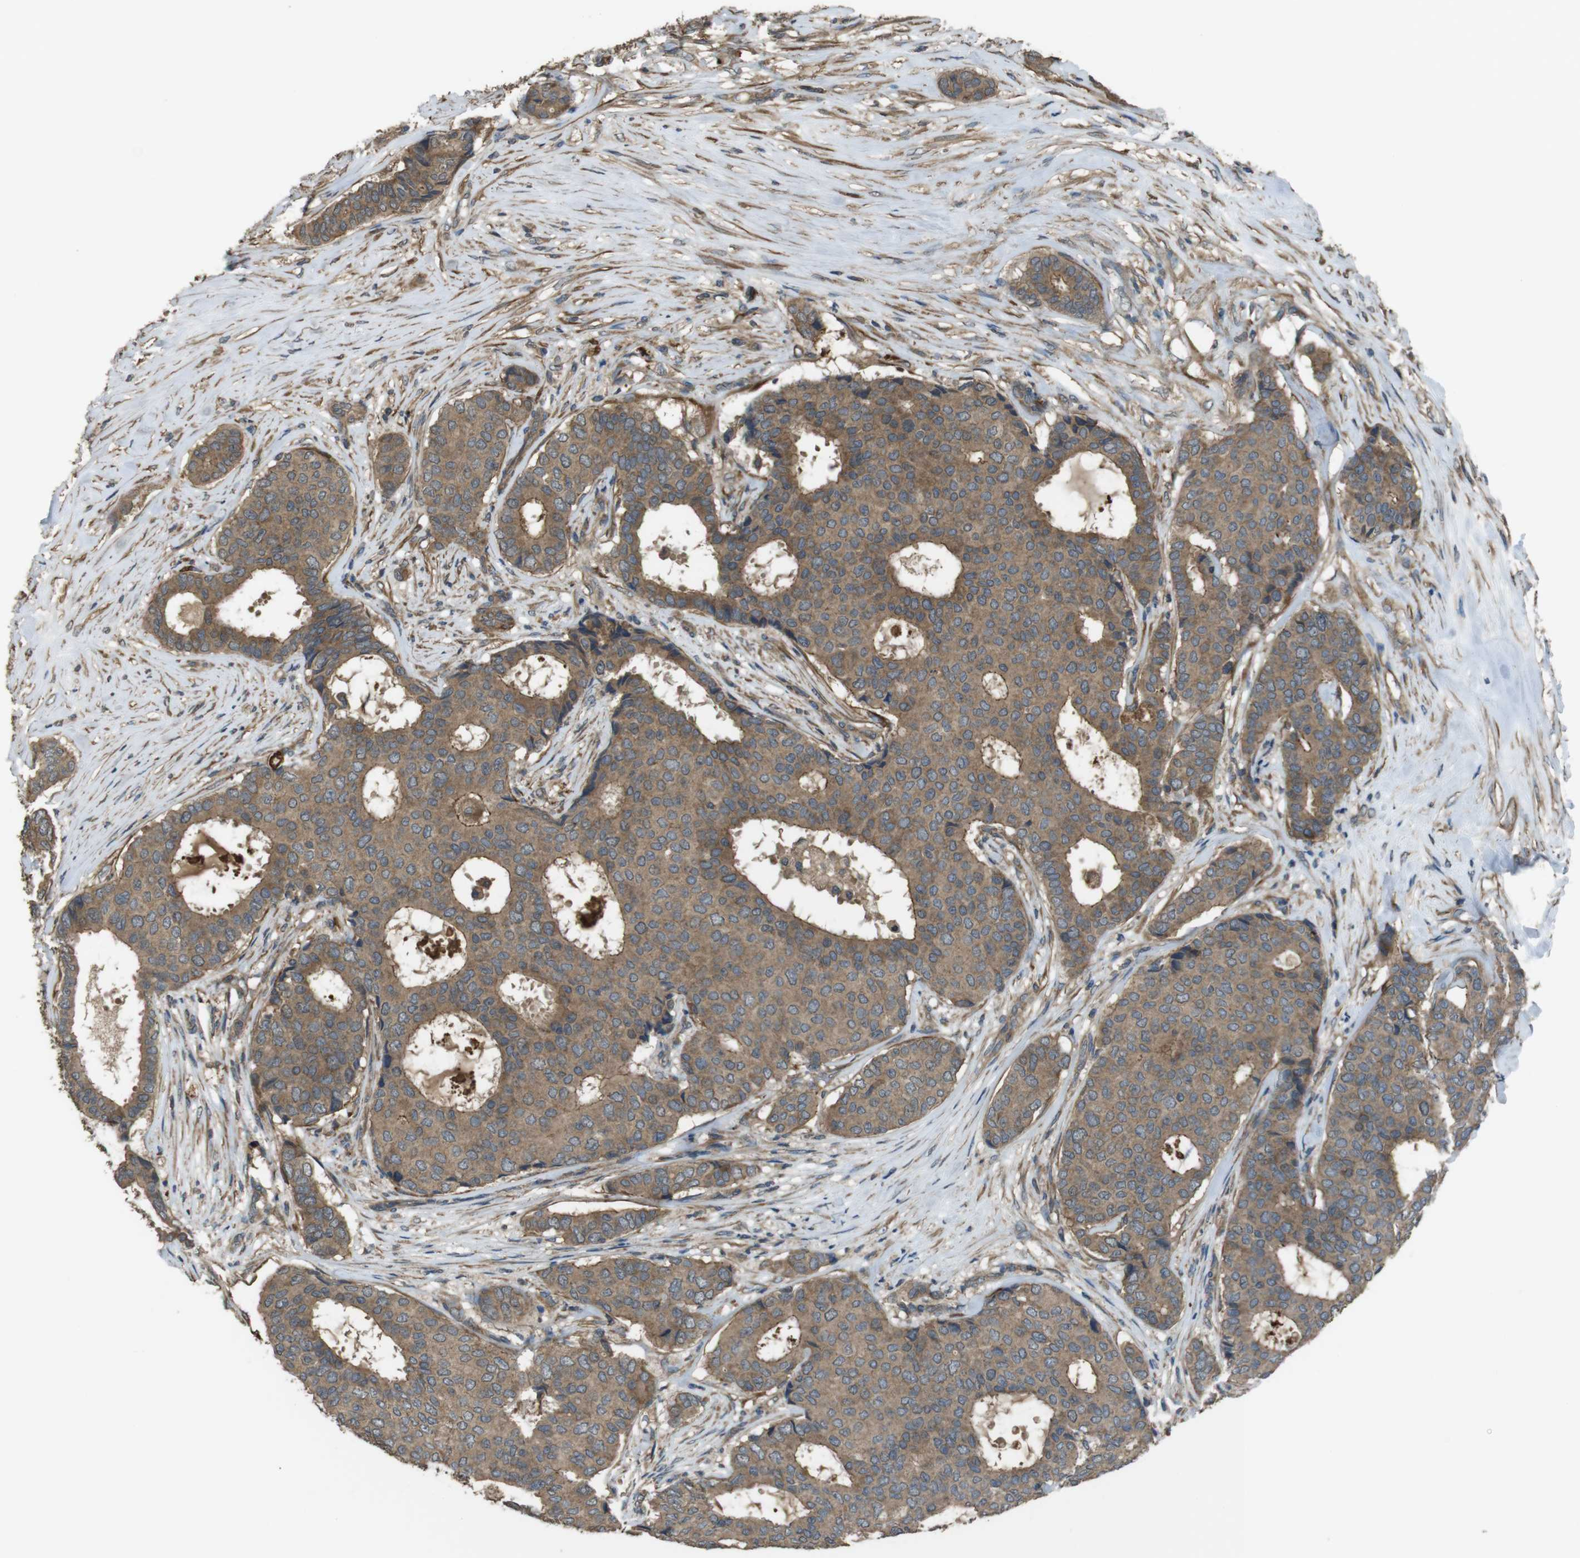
{"staining": {"intensity": "moderate", "quantity": ">75%", "location": "cytoplasmic/membranous"}, "tissue": "breast cancer", "cell_type": "Tumor cells", "image_type": "cancer", "snomed": [{"axis": "morphology", "description": "Duct carcinoma"}, {"axis": "topography", "description": "Breast"}], "caption": "Brown immunohistochemical staining in intraductal carcinoma (breast) displays moderate cytoplasmic/membranous positivity in about >75% of tumor cells.", "gene": "FUT2", "patient": {"sex": "female", "age": 75}}